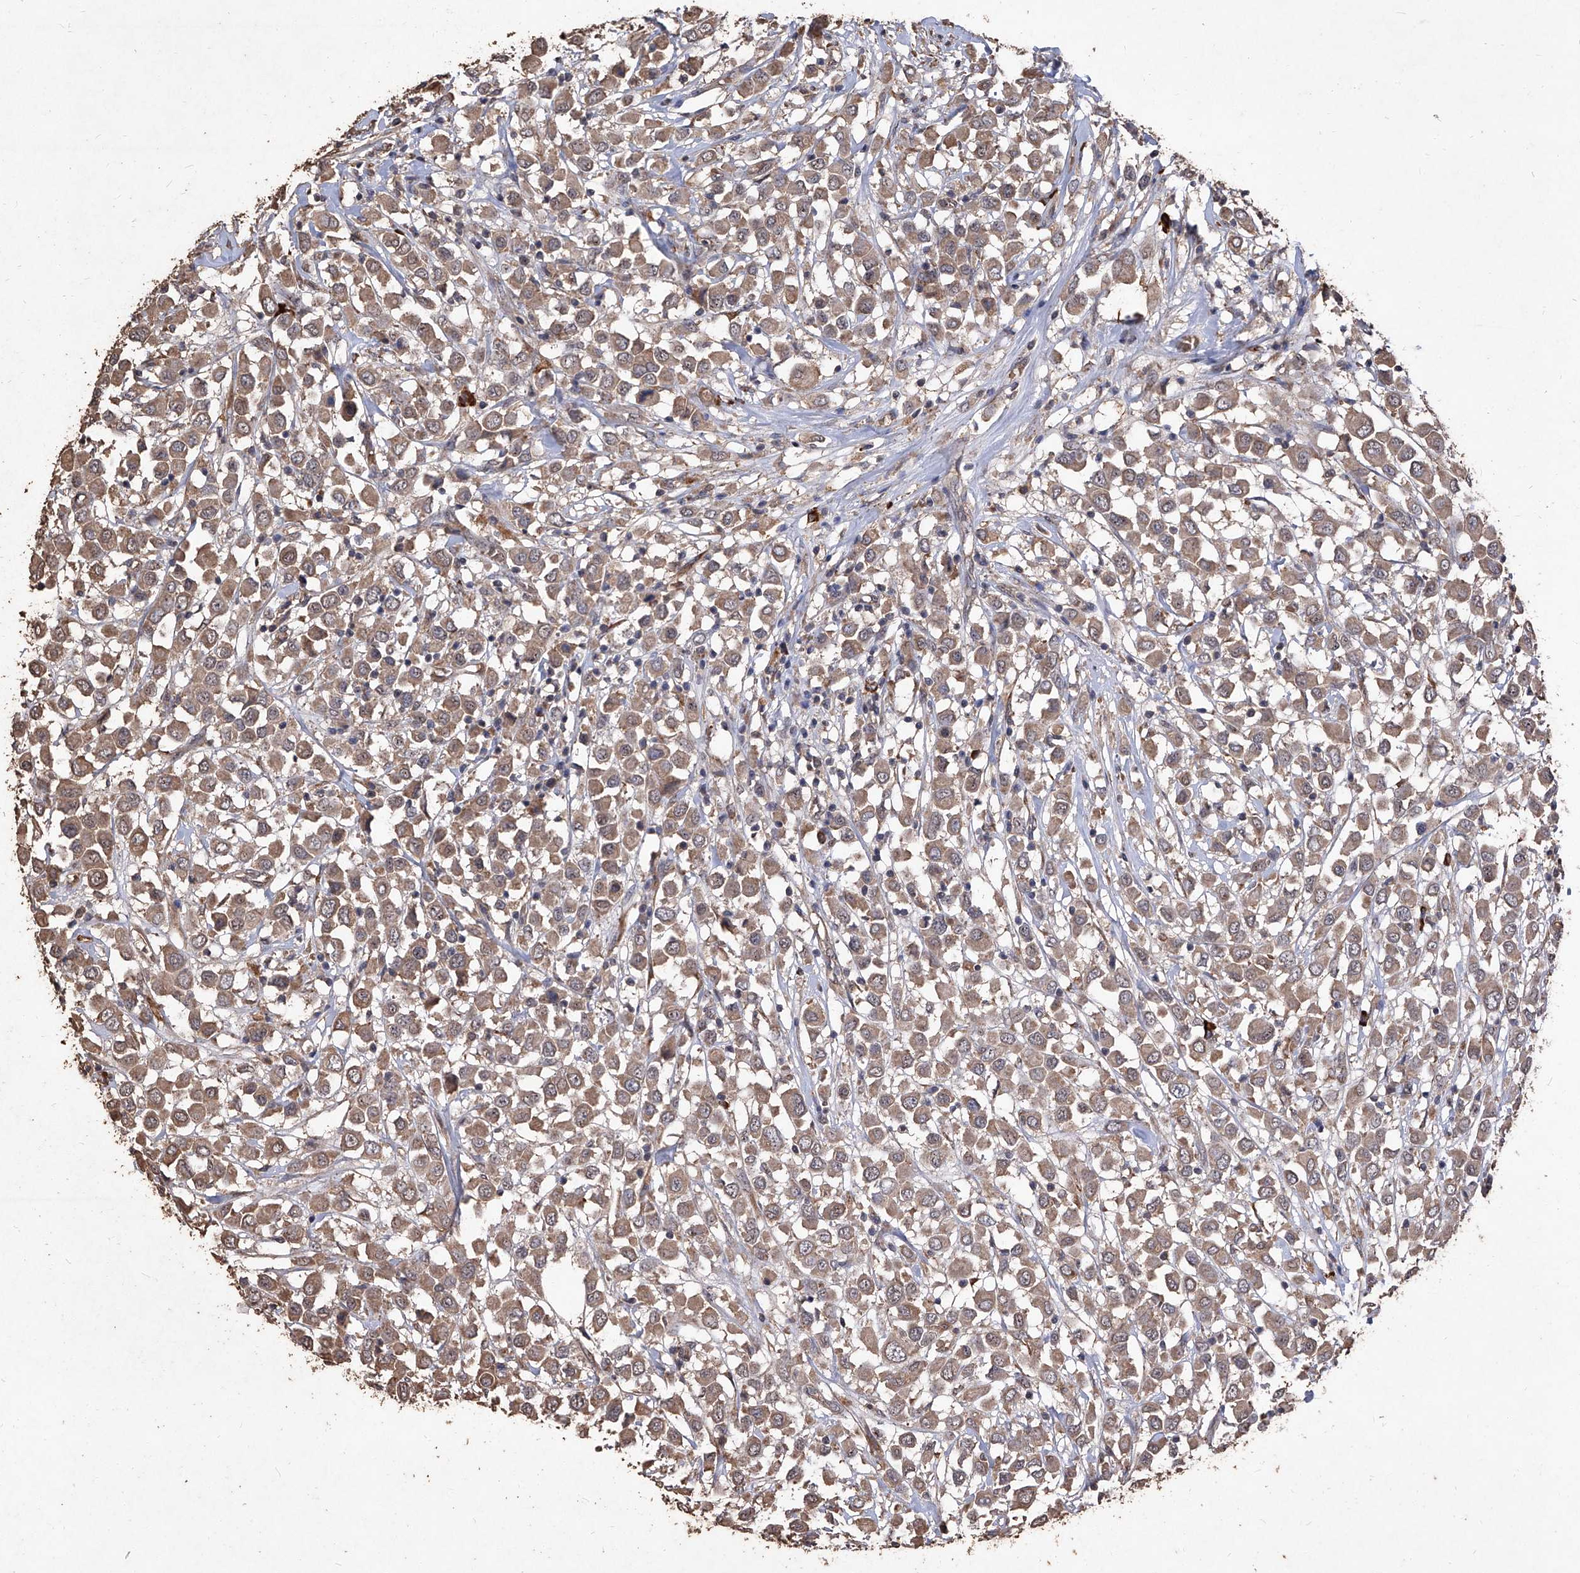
{"staining": {"intensity": "moderate", "quantity": ">75%", "location": "cytoplasmic/membranous"}, "tissue": "breast cancer", "cell_type": "Tumor cells", "image_type": "cancer", "snomed": [{"axis": "morphology", "description": "Duct carcinoma"}, {"axis": "topography", "description": "Breast"}], "caption": "Human breast cancer stained with a brown dye demonstrates moderate cytoplasmic/membranous positive staining in approximately >75% of tumor cells.", "gene": "EML1", "patient": {"sex": "female", "age": 61}}